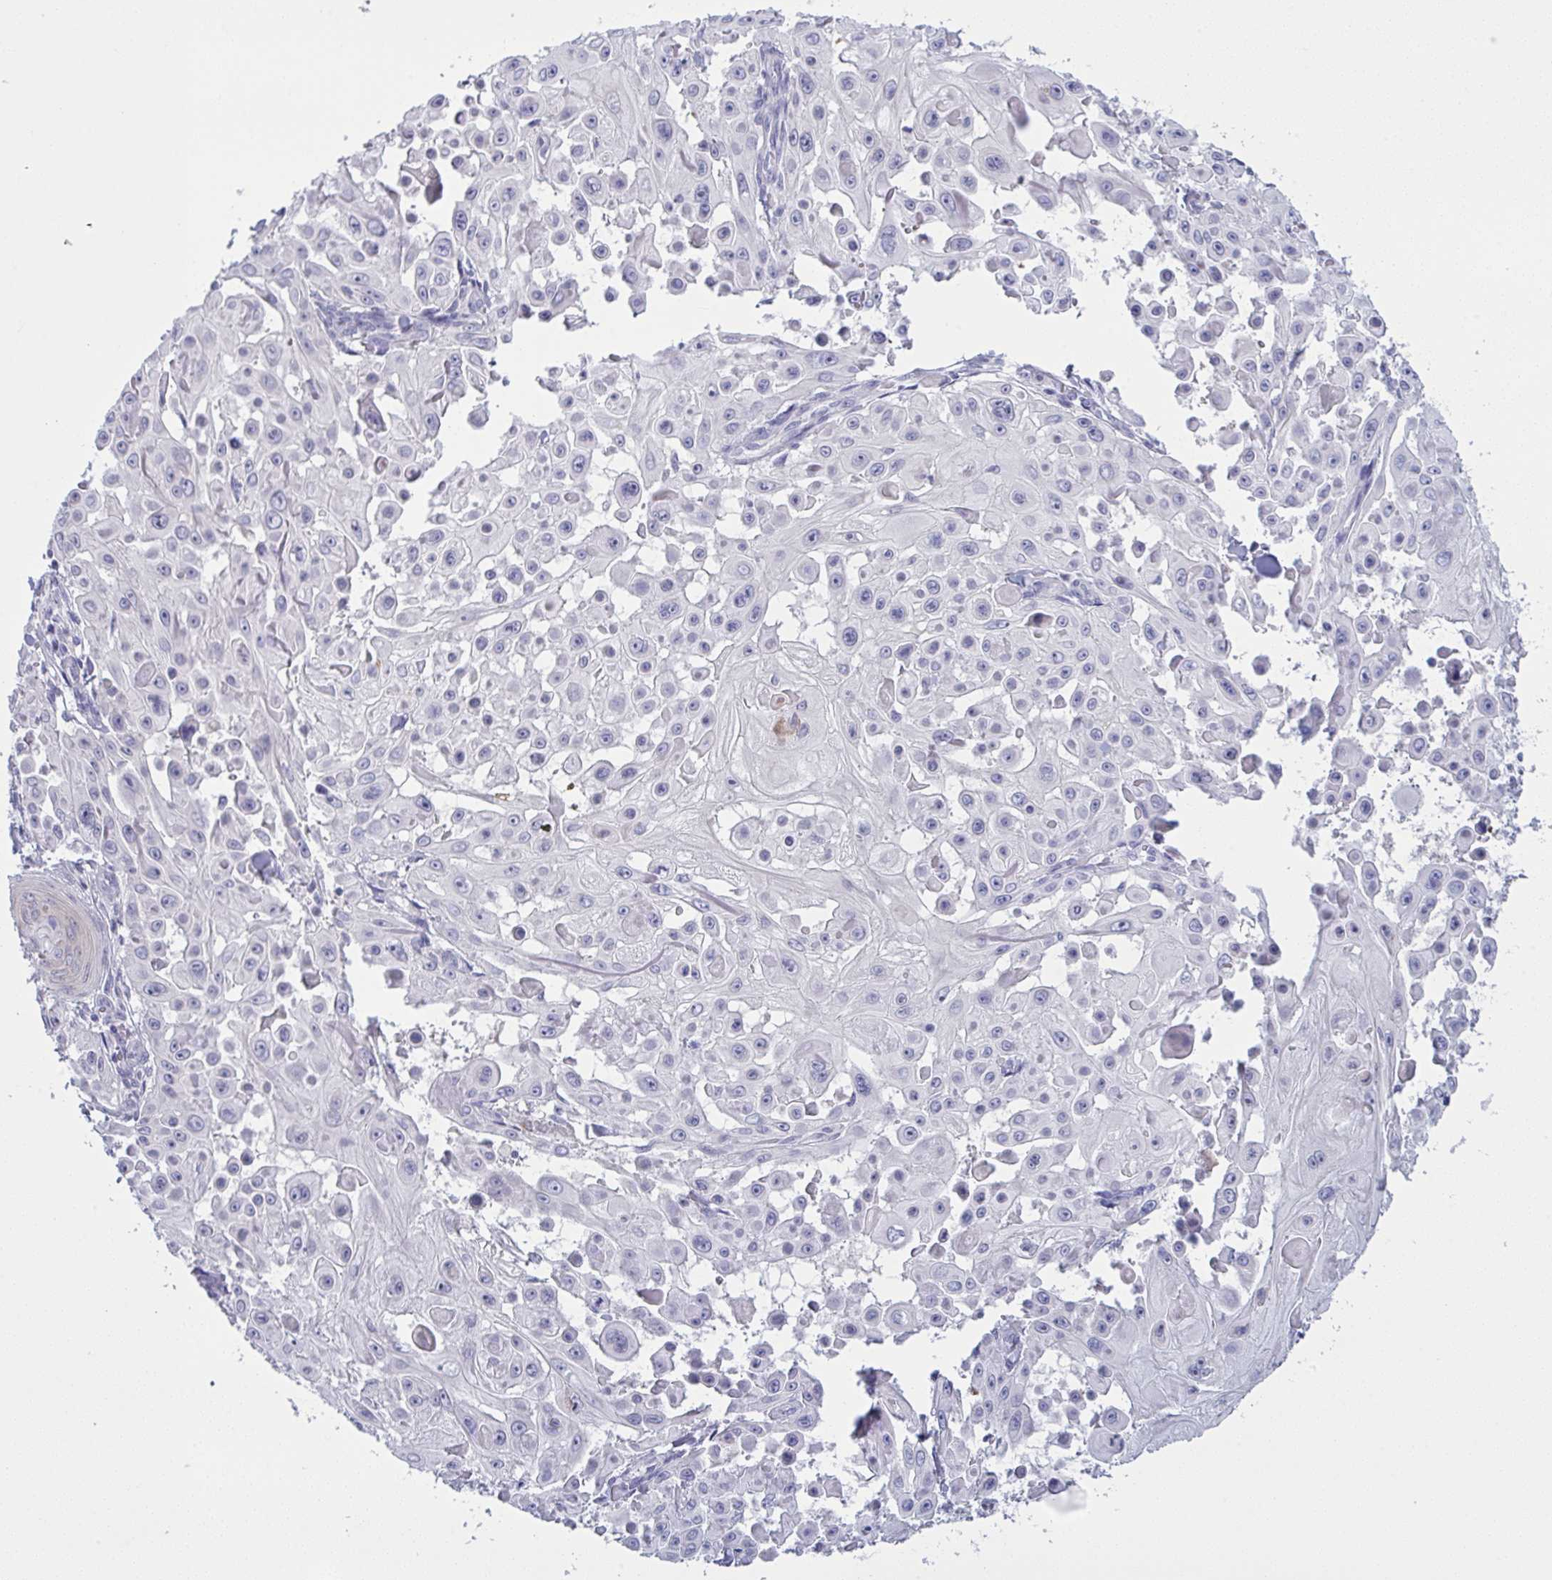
{"staining": {"intensity": "negative", "quantity": "none", "location": "none"}, "tissue": "skin cancer", "cell_type": "Tumor cells", "image_type": "cancer", "snomed": [{"axis": "morphology", "description": "Squamous cell carcinoma, NOS"}, {"axis": "topography", "description": "Skin"}], "caption": "This is an immunohistochemistry (IHC) histopathology image of squamous cell carcinoma (skin). There is no positivity in tumor cells.", "gene": "TENT5D", "patient": {"sex": "male", "age": 91}}